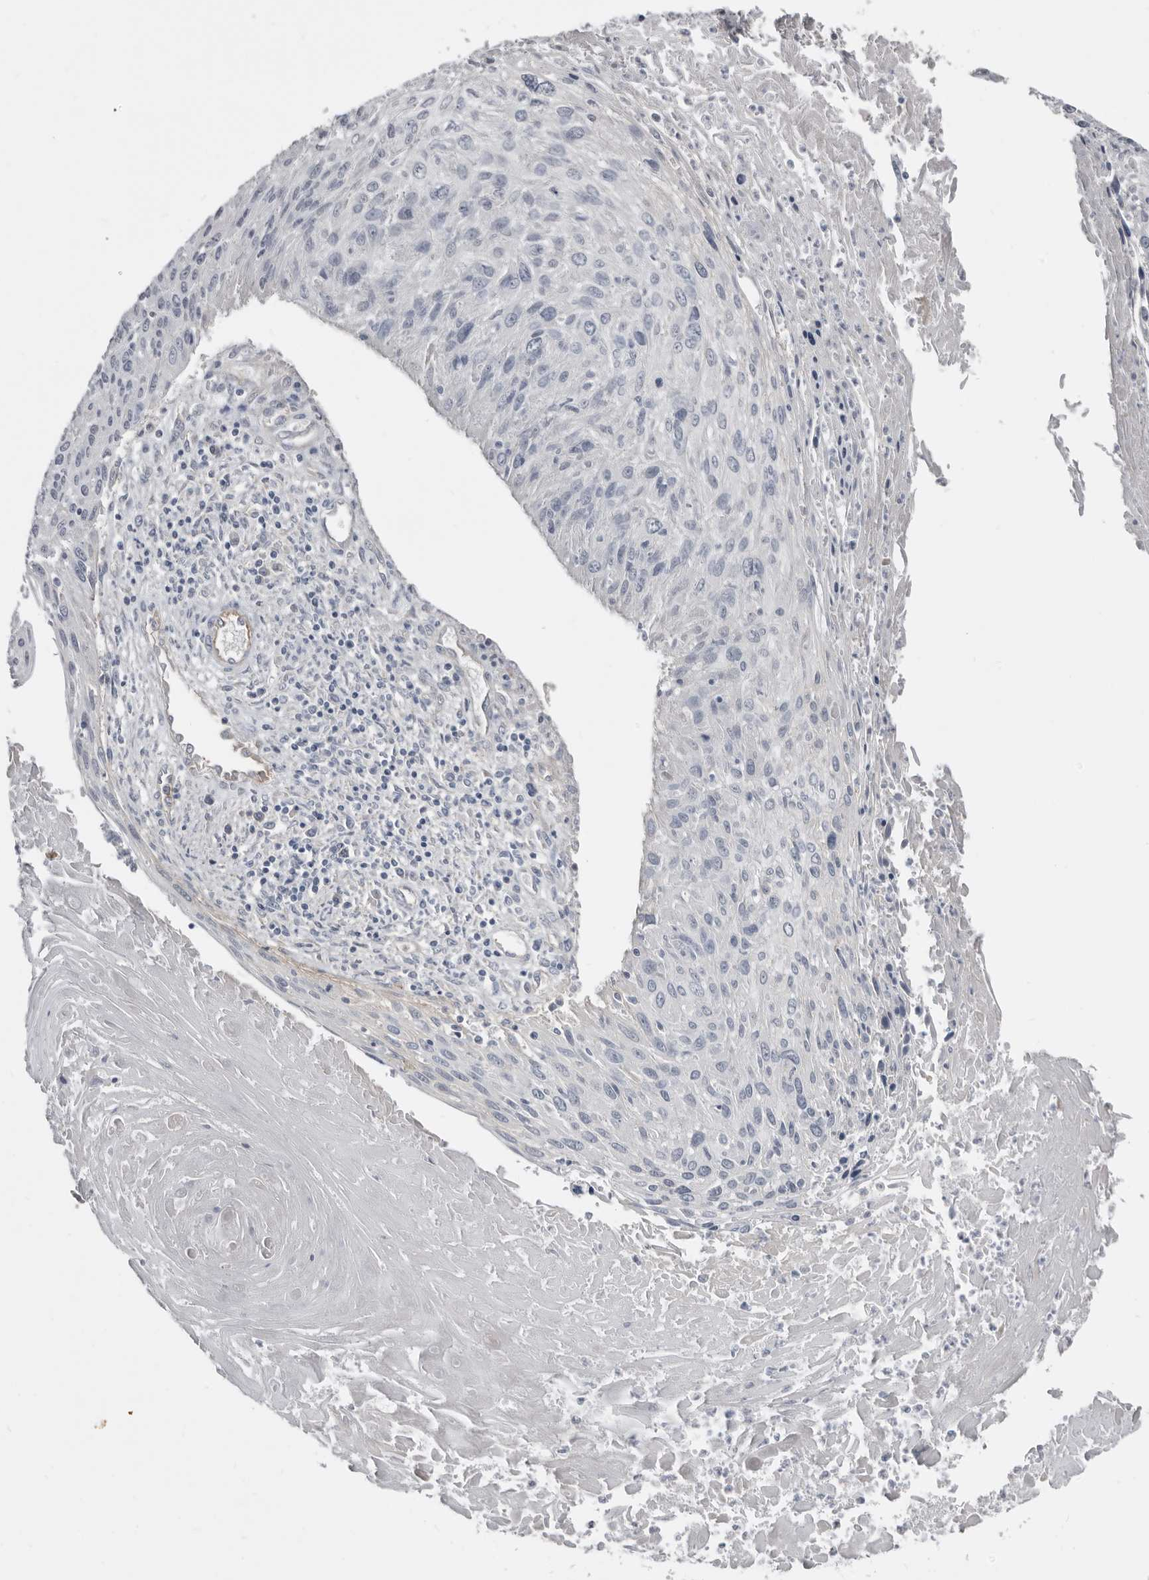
{"staining": {"intensity": "negative", "quantity": "none", "location": "none"}, "tissue": "cervical cancer", "cell_type": "Tumor cells", "image_type": "cancer", "snomed": [{"axis": "morphology", "description": "Squamous cell carcinoma, NOS"}, {"axis": "topography", "description": "Cervix"}], "caption": "This photomicrograph is of squamous cell carcinoma (cervical) stained with immunohistochemistry to label a protein in brown with the nuclei are counter-stained blue. There is no positivity in tumor cells.", "gene": "ZNF114", "patient": {"sex": "female", "age": 51}}